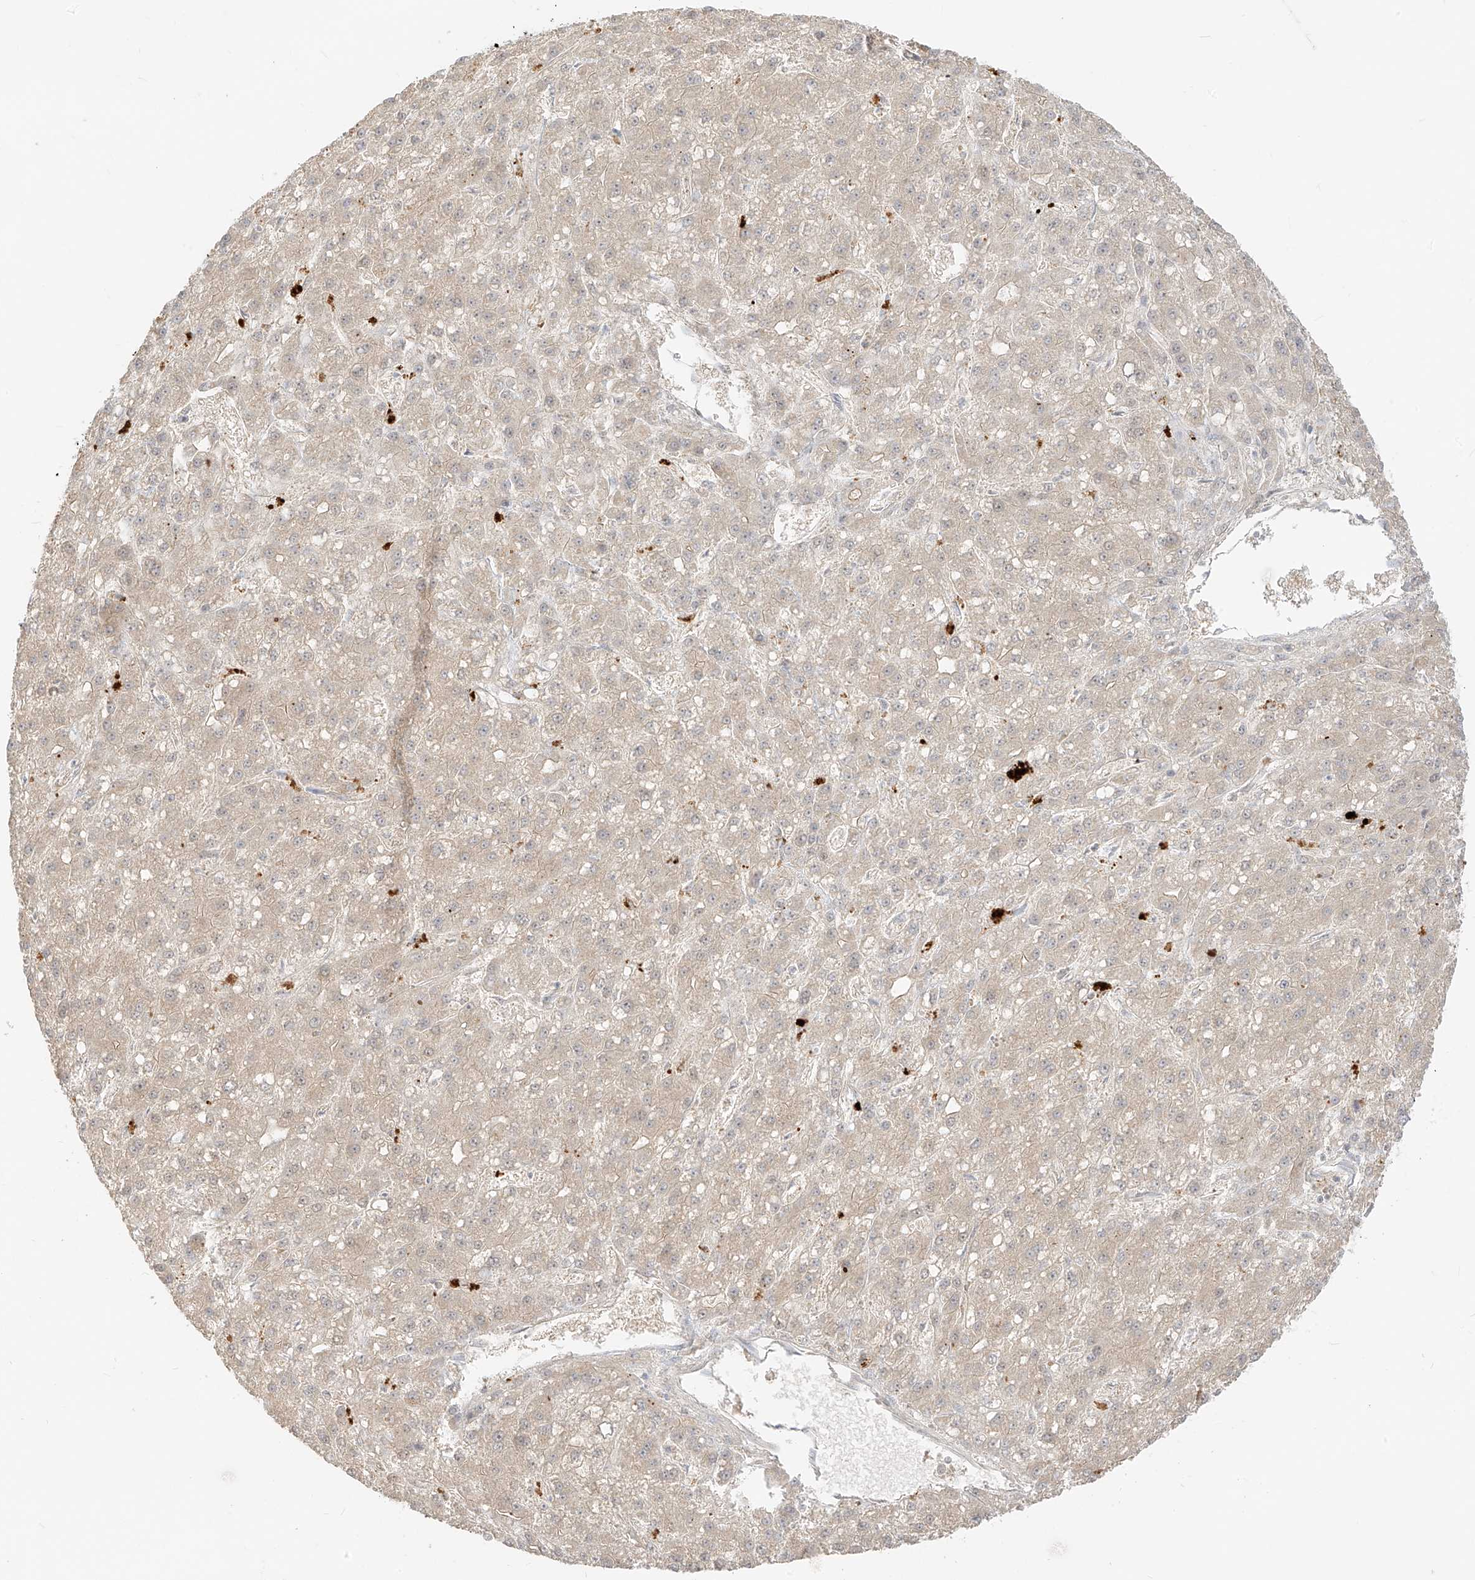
{"staining": {"intensity": "weak", "quantity": "<25%", "location": "cytoplasmic/membranous"}, "tissue": "liver cancer", "cell_type": "Tumor cells", "image_type": "cancer", "snomed": [{"axis": "morphology", "description": "Carcinoma, Hepatocellular, NOS"}, {"axis": "topography", "description": "Liver"}], "caption": "This is a micrograph of IHC staining of liver cancer, which shows no staining in tumor cells.", "gene": "LIPT1", "patient": {"sex": "male", "age": 67}}